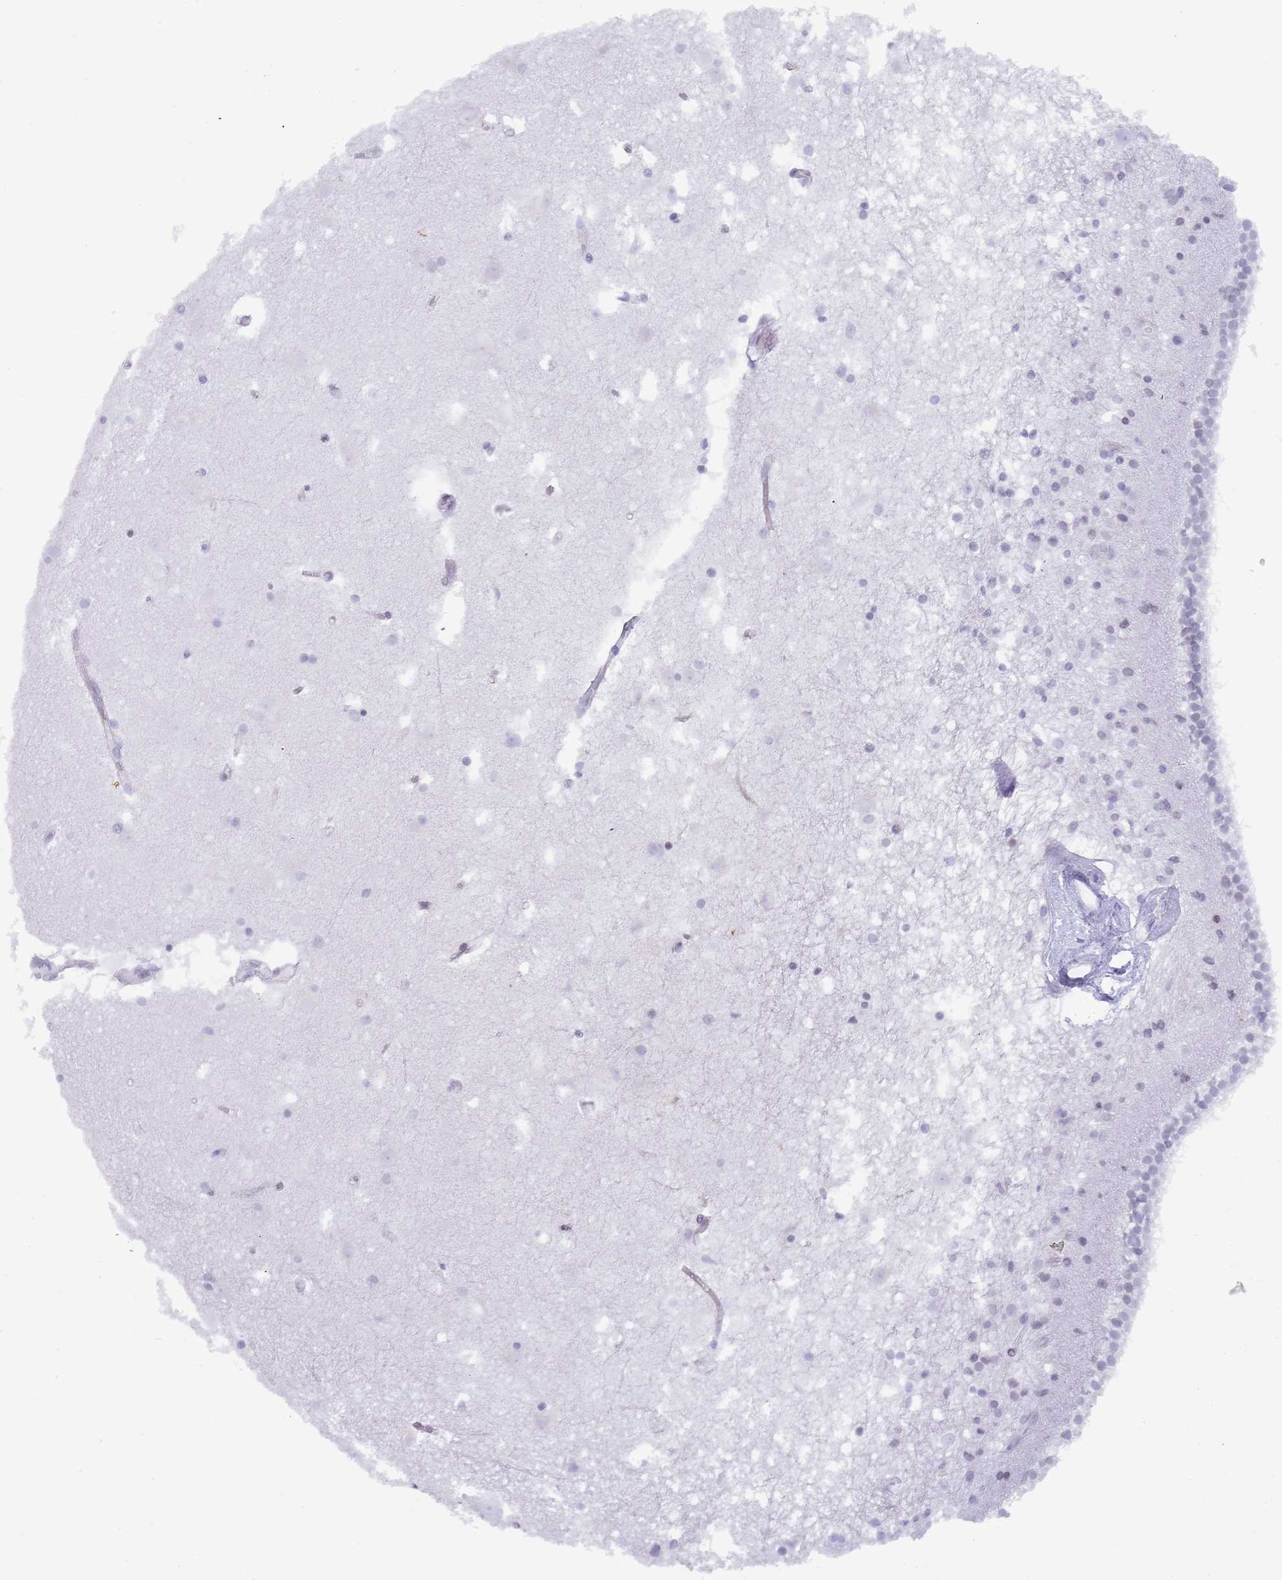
{"staining": {"intensity": "negative", "quantity": "none", "location": "none"}, "tissue": "caudate", "cell_type": "Glial cells", "image_type": "normal", "snomed": [{"axis": "morphology", "description": "Normal tissue, NOS"}, {"axis": "topography", "description": "Lateral ventricle wall"}], "caption": "A micrograph of caudate stained for a protein demonstrates no brown staining in glial cells. The staining was performed using DAB to visualize the protein expression in brown, while the nuclei were stained in blue with hematoxylin (Magnification: 20x).", "gene": "ENSG00000285547", "patient": {"sex": "male", "age": 70}}